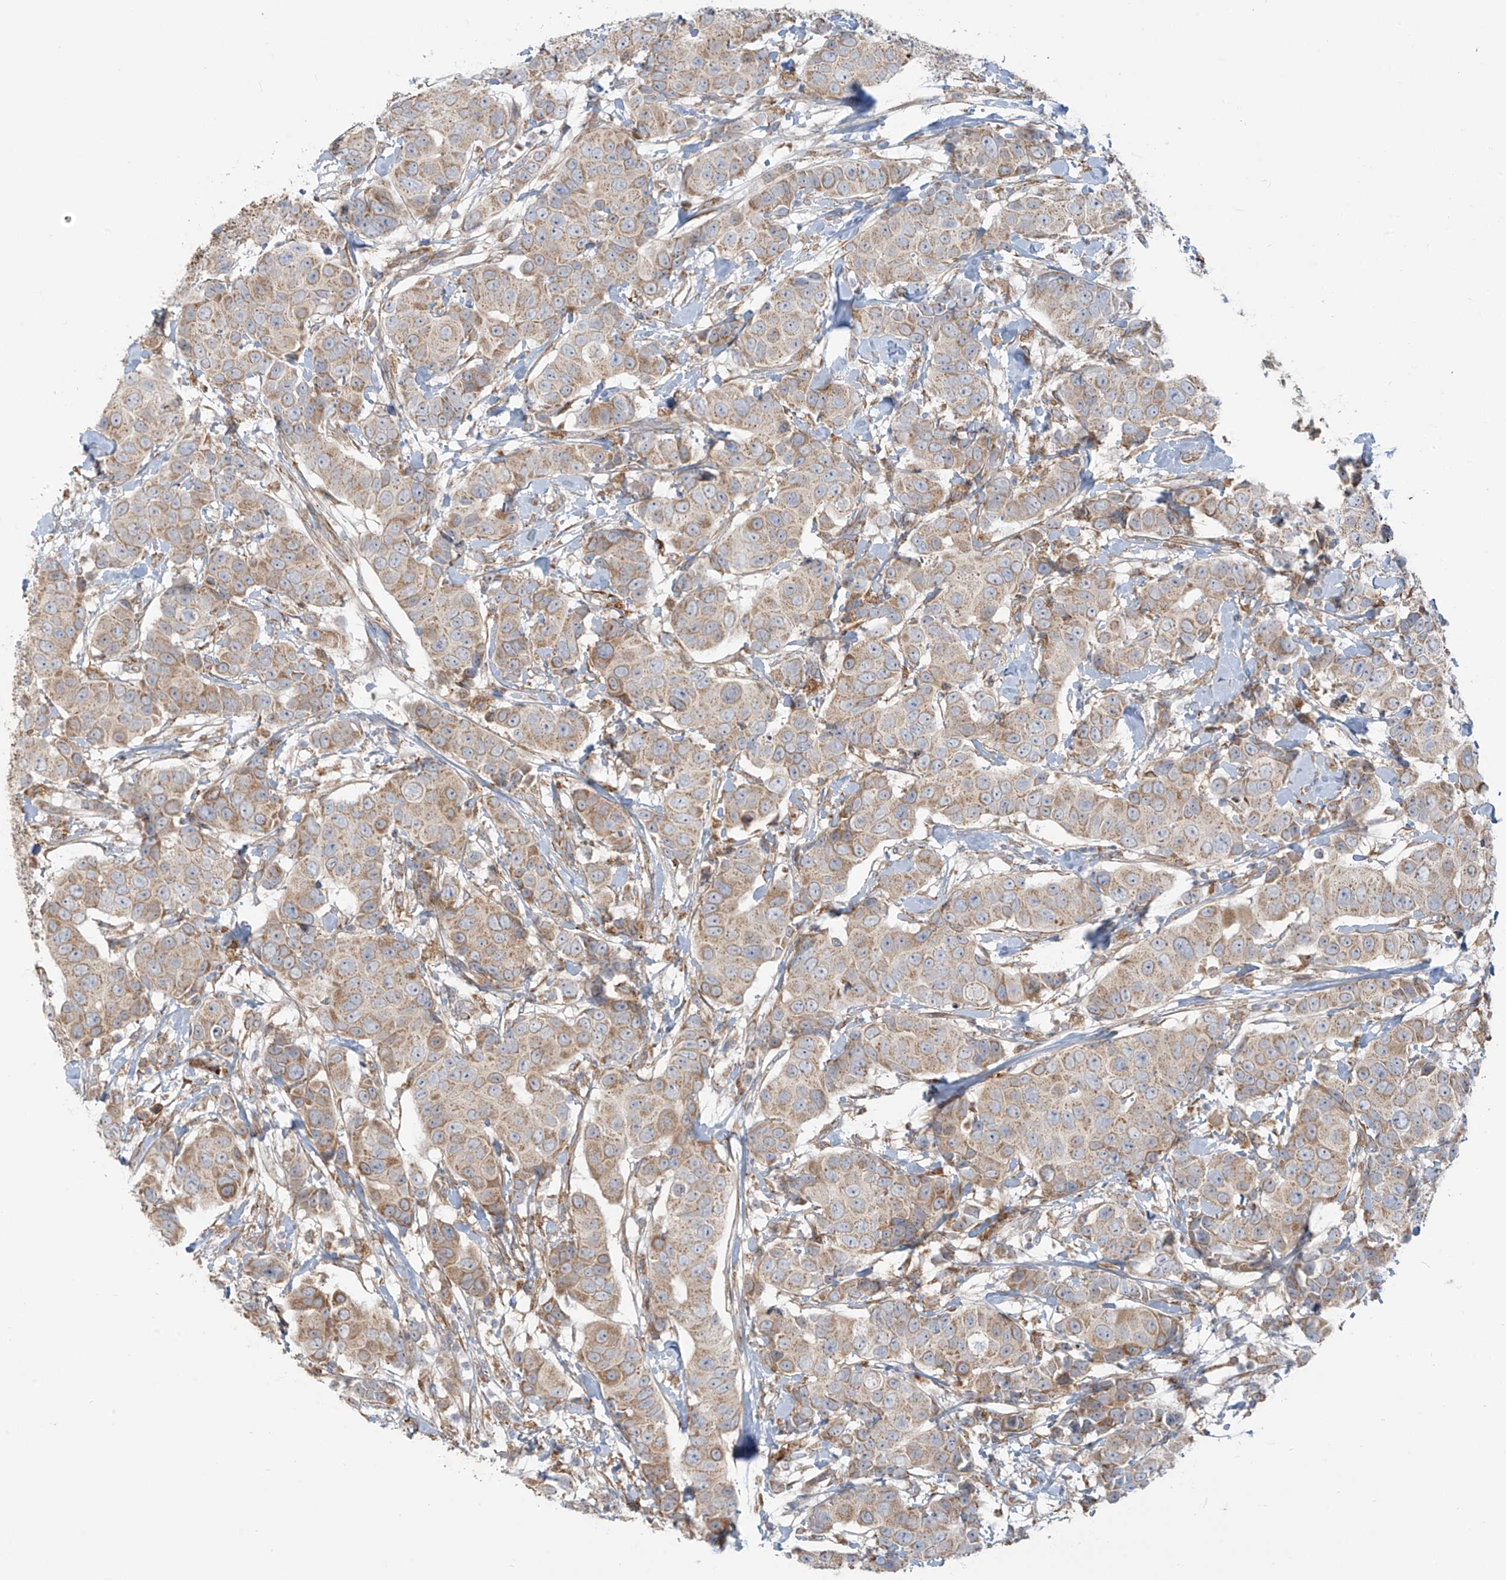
{"staining": {"intensity": "weak", "quantity": ">75%", "location": "cytoplasmic/membranous"}, "tissue": "breast cancer", "cell_type": "Tumor cells", "image_type": "cancer", "snomed": [{"axis": "morphology", "description": "Normal tissue, NOS"}, {"axis": "morphology", "description": "Duct carcinoma"}, {"axis": "topography", "description": "Breast"}], "caption": "Weak cytoplasmic/membranous protein staining is identified in approximately >75% of tumor cells in breast cancer.", "gene": "KATNIP", "patient": {"sex": "female", "age": 39}}